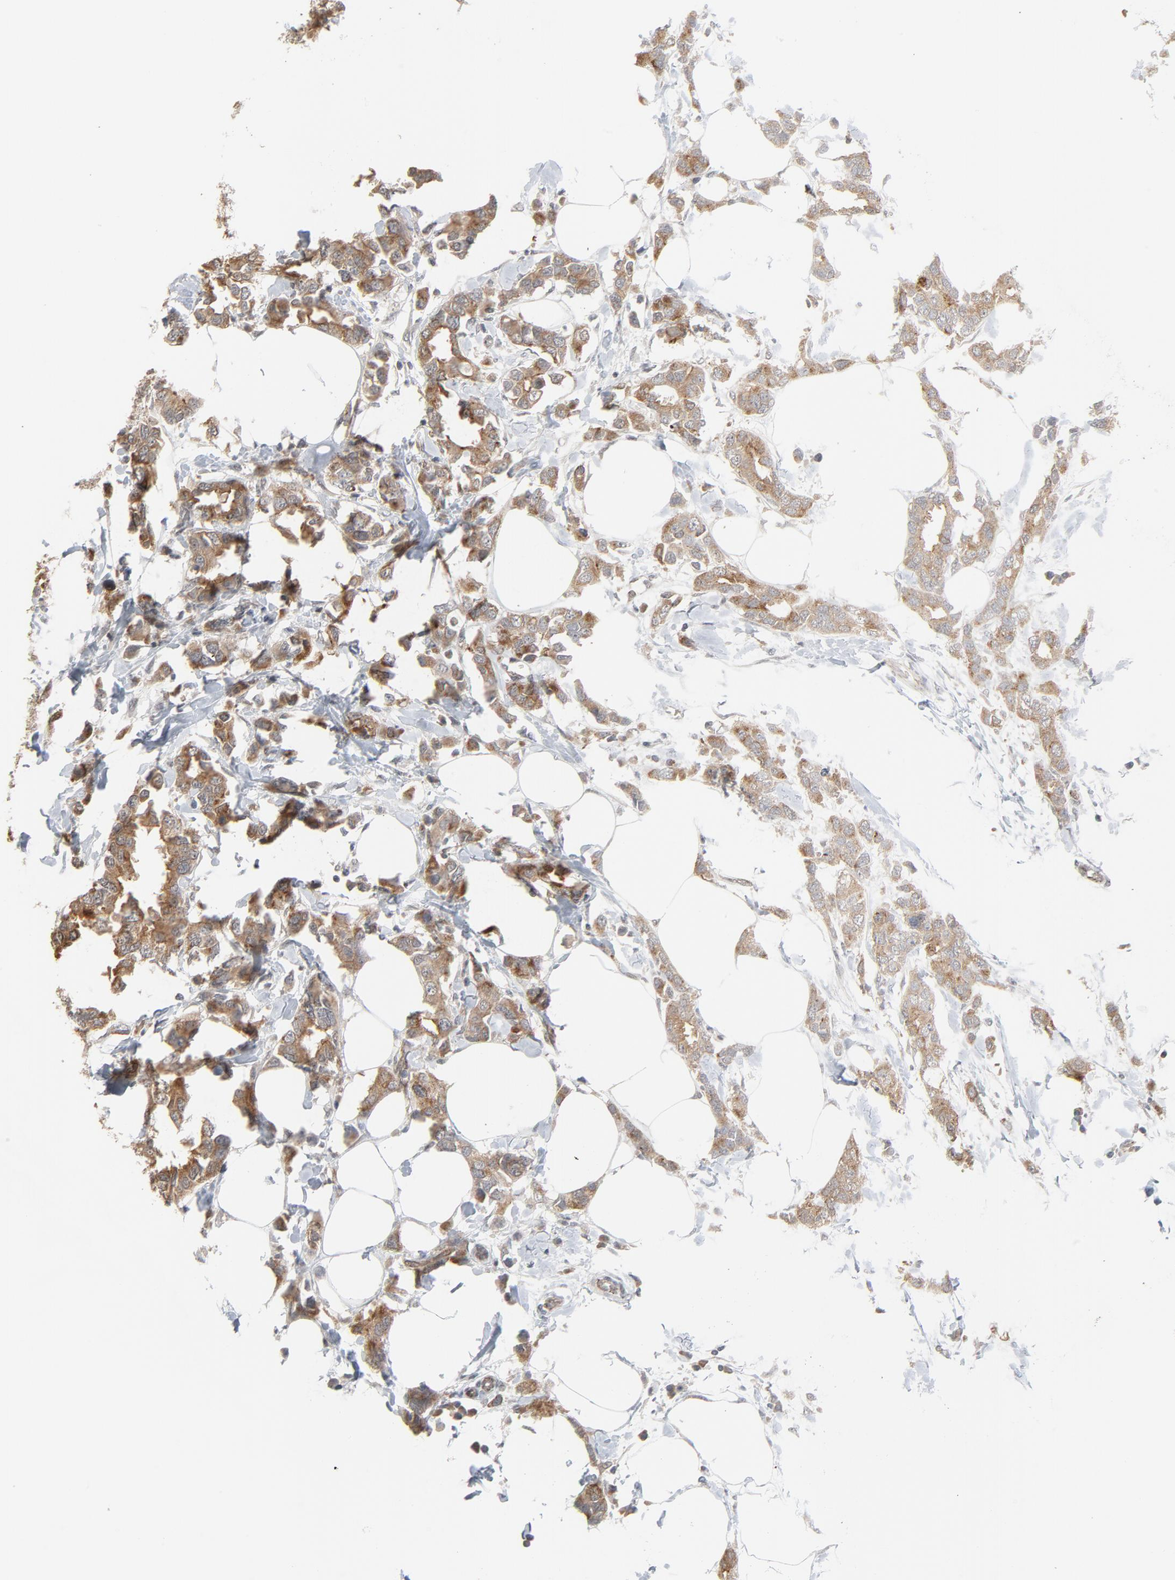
{"staining": {"intensity": "moderate", "quantity": ">75%", "location": "cytoplasmic/membranous"}, "tissue": "breast cancer", "cell_type": "Tumor cells", "image_type": "cancer", "snomed": [{"axis": "morphology", "description": "Normal tissue, NOS"}, {"axis": "morphology", "description": "Duct carcinoma"}, {"axis": "topography", "description": "Breast"}], "caption": "Protein expression analysis of breast infiltrating ductal carcinoma exhibits moderate cytoplasmic/membranous staining in about >75% of tumor cells.", "gene": "ITPR3", "patient": {"sex": "female", "age": 50}}